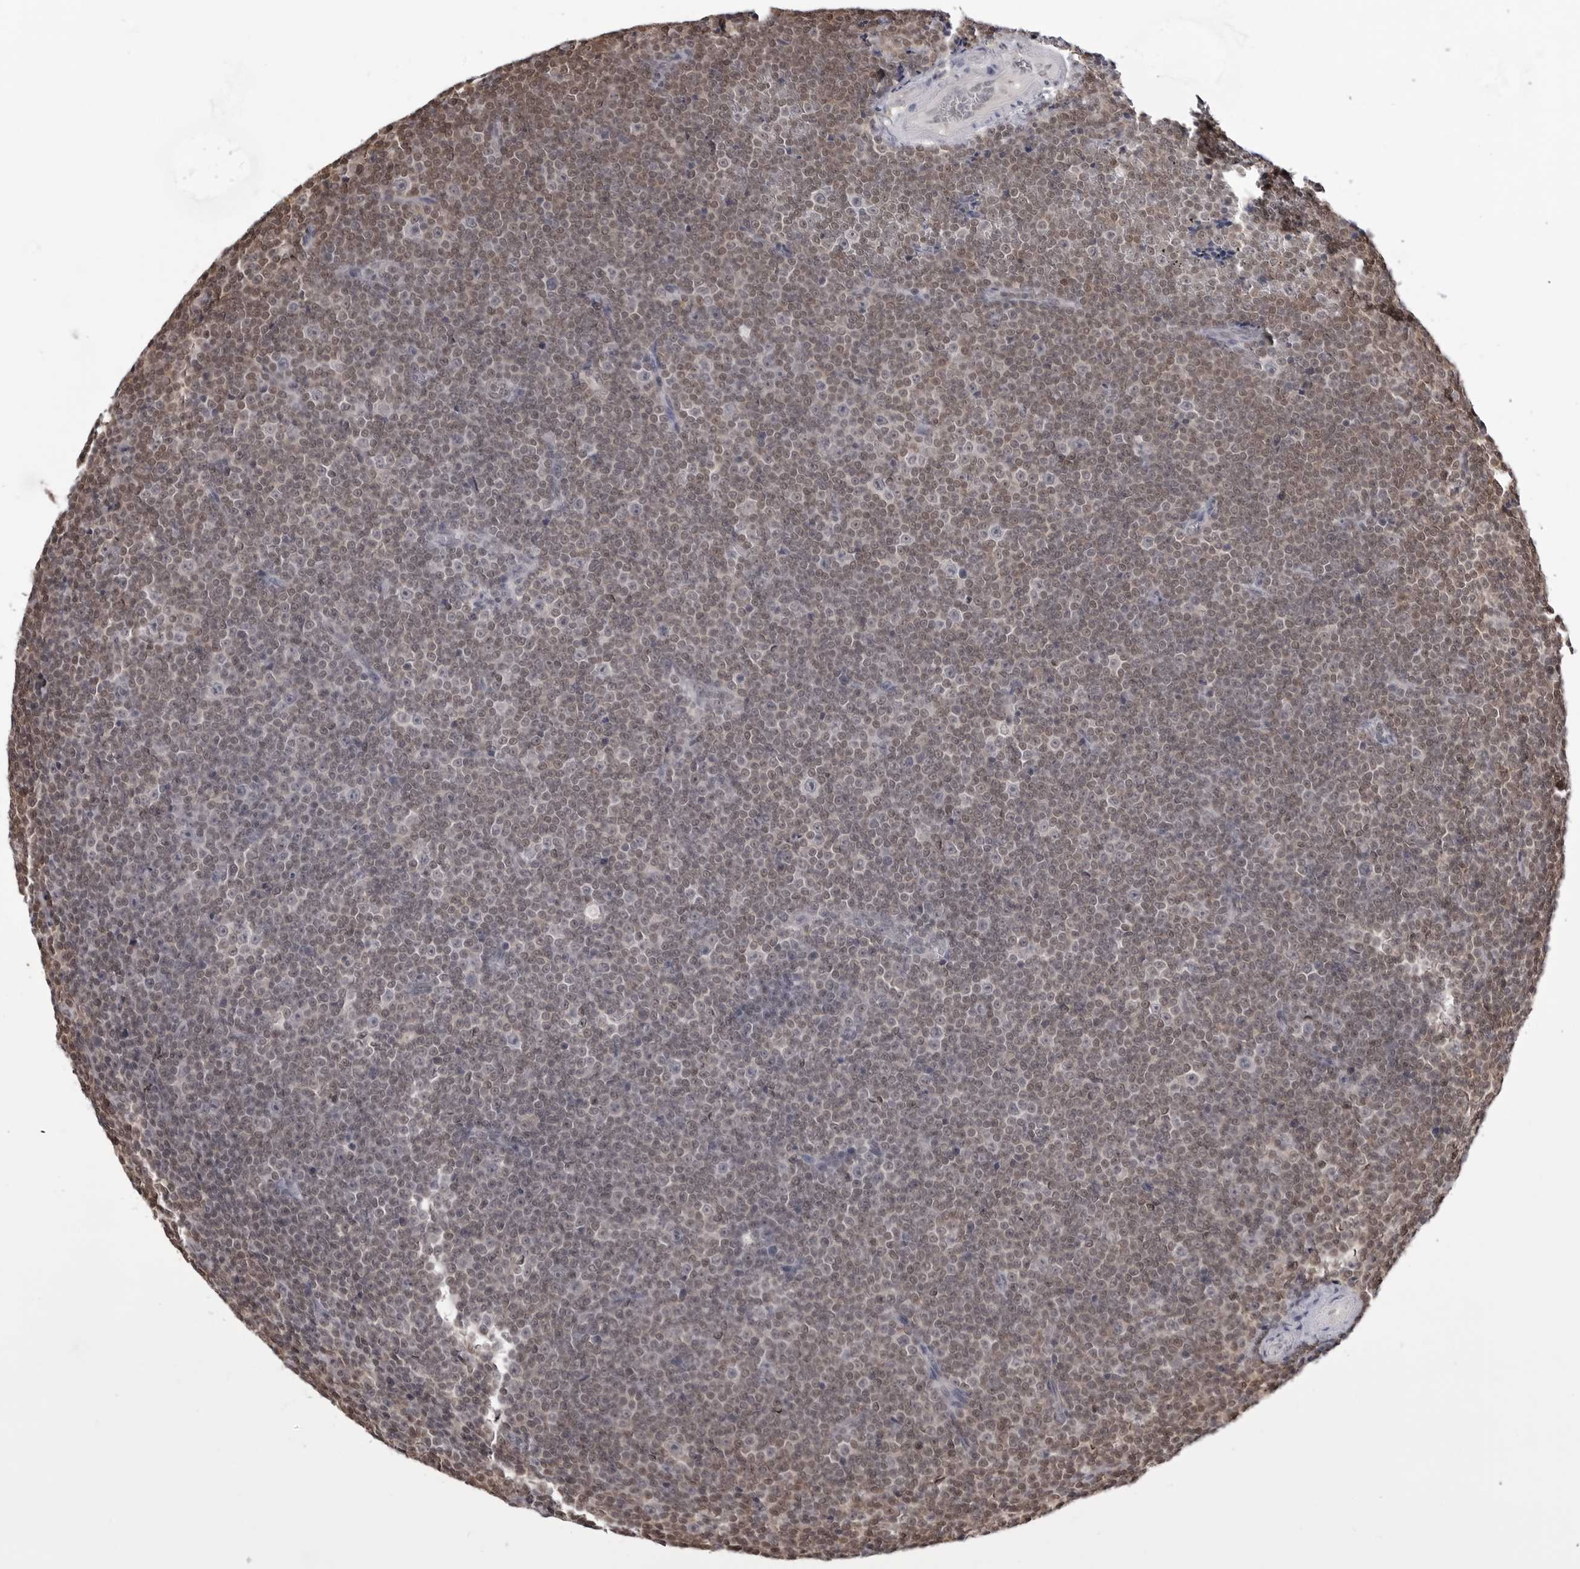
{"staining": {"intensity": "negative", "quantity": "none", "location": "none"}, "tissue": "lymphoma", "cell_type": "Tumor cells", "image_type": "cancer", "snomed": [{"axis": "morphology", "description": "Malignant lymphoma, non-Hodgkin's type, Low grade"}, {"axis": "topography", "description": "Lymph node"}], "caption": "A histopathology image of human lymphoma is negative for staining in tumor cells.", "gene": "YWHAG", "patient": {"sex": "female", "age": 67}}